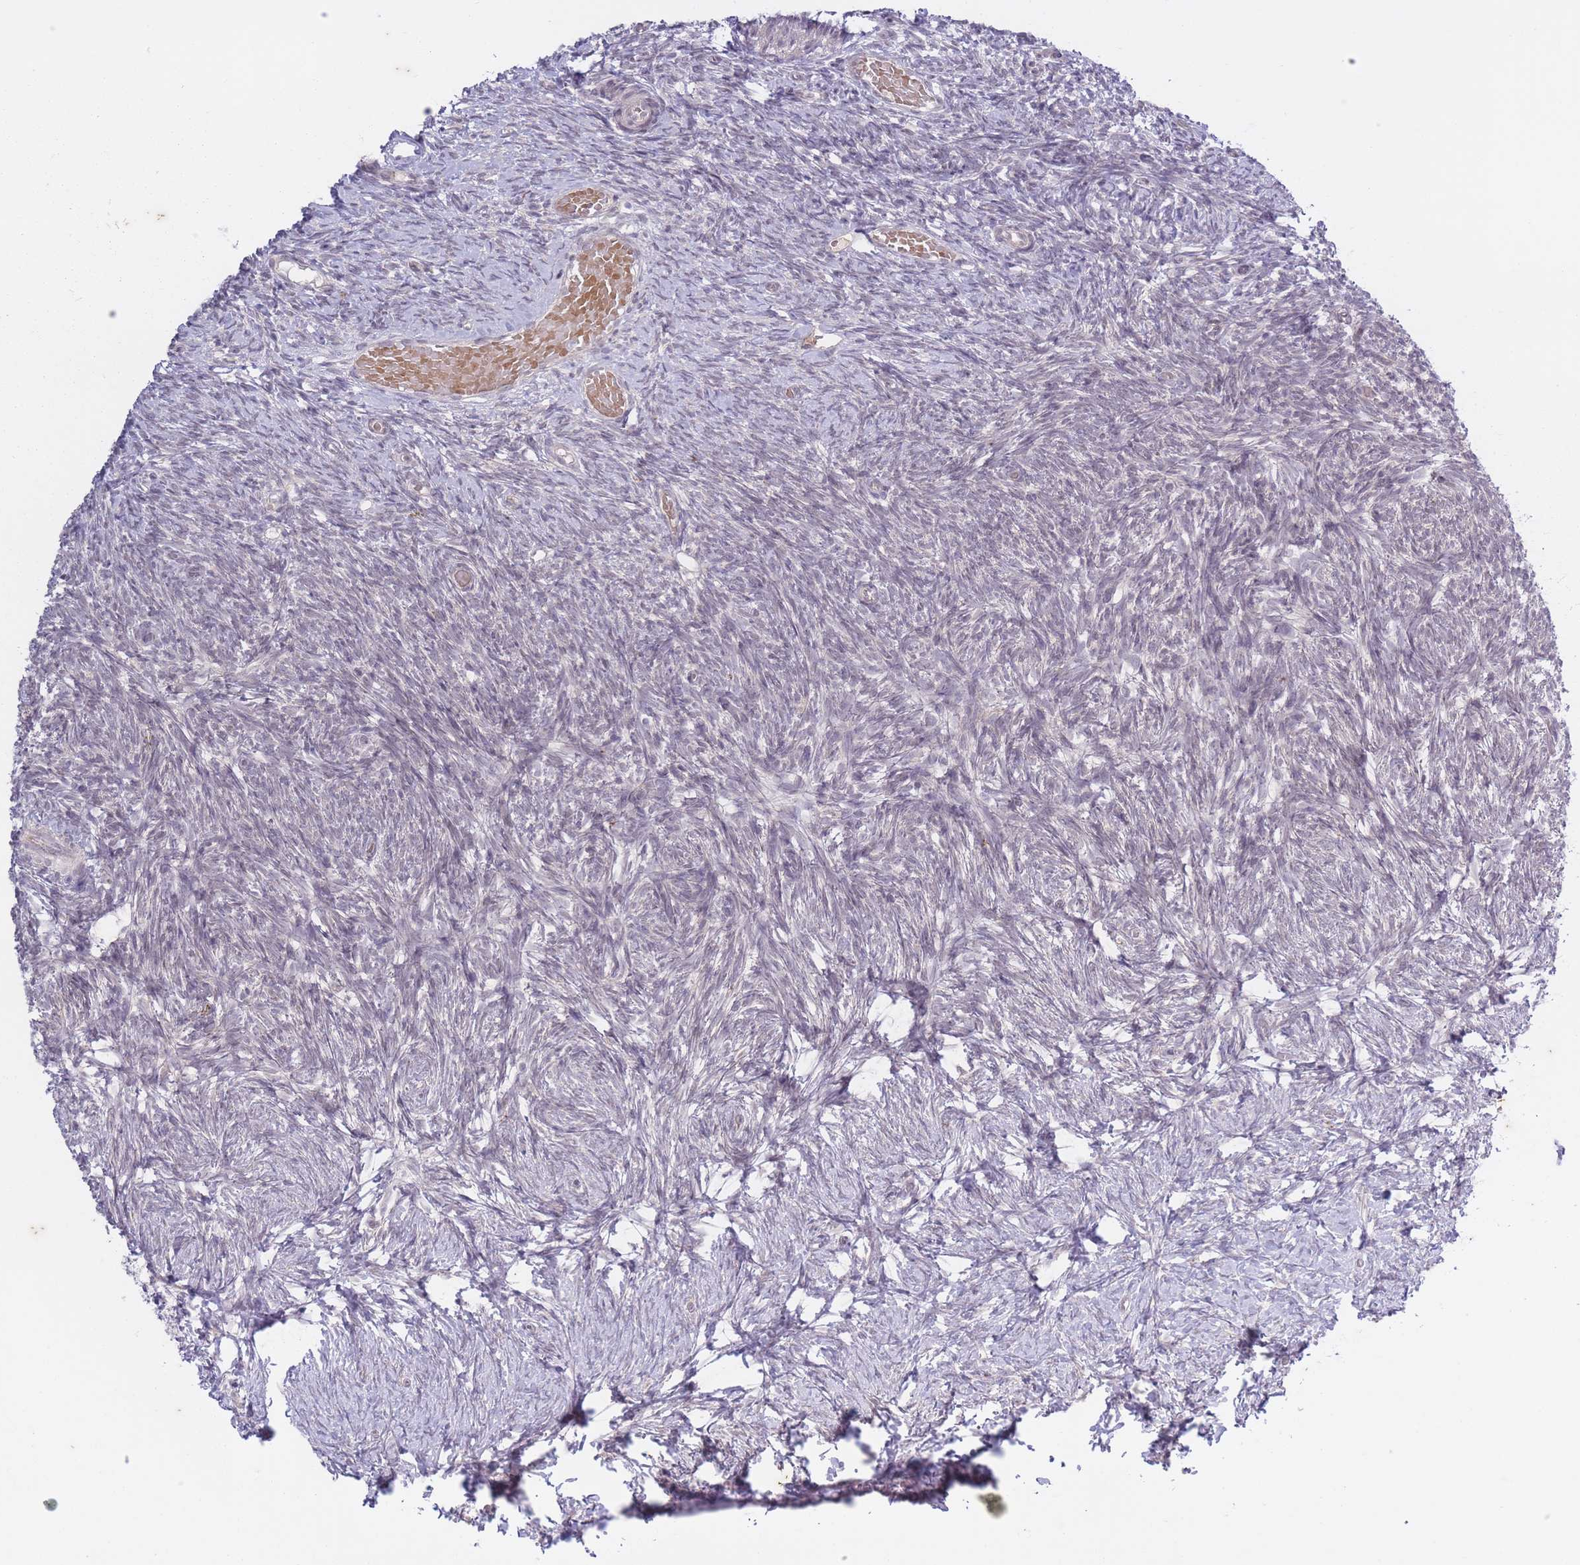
{"staining": {"intensity": "weak", "quantity": "<25%", "location": "nuclear"}, "tissue": "ovary", "cell_type": "Ovarian stroma cells", "image_type": "normal", "snomed": [{"axis": "morphology", "description": "Normal tissue, NOS"}, {"axis": "topography", "description": "Ovary"}], "caption": "IHC photomicrograph of benign ovary: human ovary stained with DAB demonstrates no significant protein staining in ovarian stroma cells. Brightfield microscopy of IHC stained with DAB (brown) and hematoxylin (blue), captured at high magnification.", "gene": "ARPIN", "patient": {"sex": "female", "age": 39}}